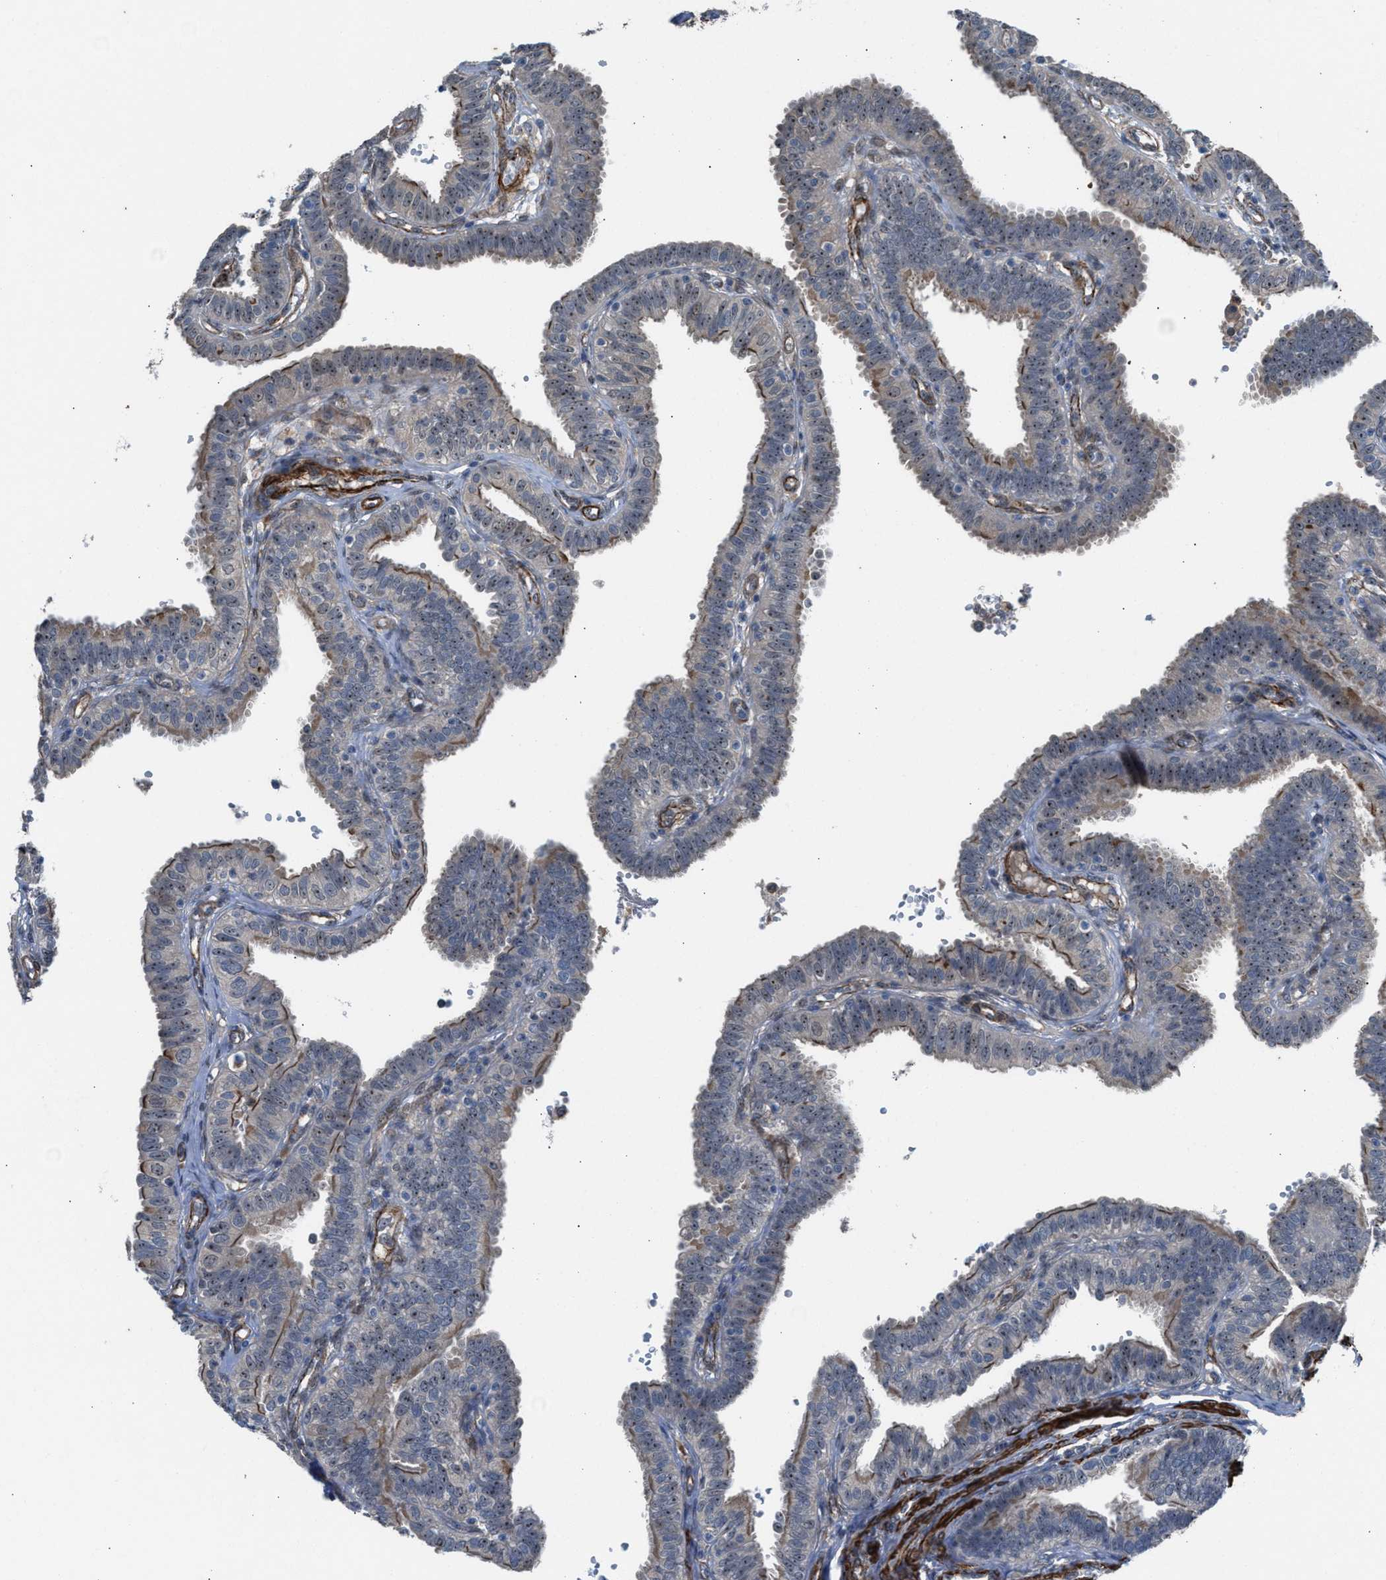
{"staining": {"intensity": "moderate", "quantity": "25%-75%", "location": "cytoplasmic/membranous,nuclear"}, "tissue": "fallopian tube", "cell_type": "Glandular cells", "image_type": "normal", "snomed": [{"axis": "morphology", "description": "Normal tissue, NOS"}, {"axis": "topography", "description": "Fallopian tube"}, {"axis": "topography", "description": "Placenta"}], "caption": "A high-resolution micrograph shows IHC staining of benign fallopian tube, which shows moderate cytoplasmic/membranous,nuclear positivity in about 25%-75% of glandular cells.", "gene": "NQO2", "patient": {"sex": "female", "age": 34}}